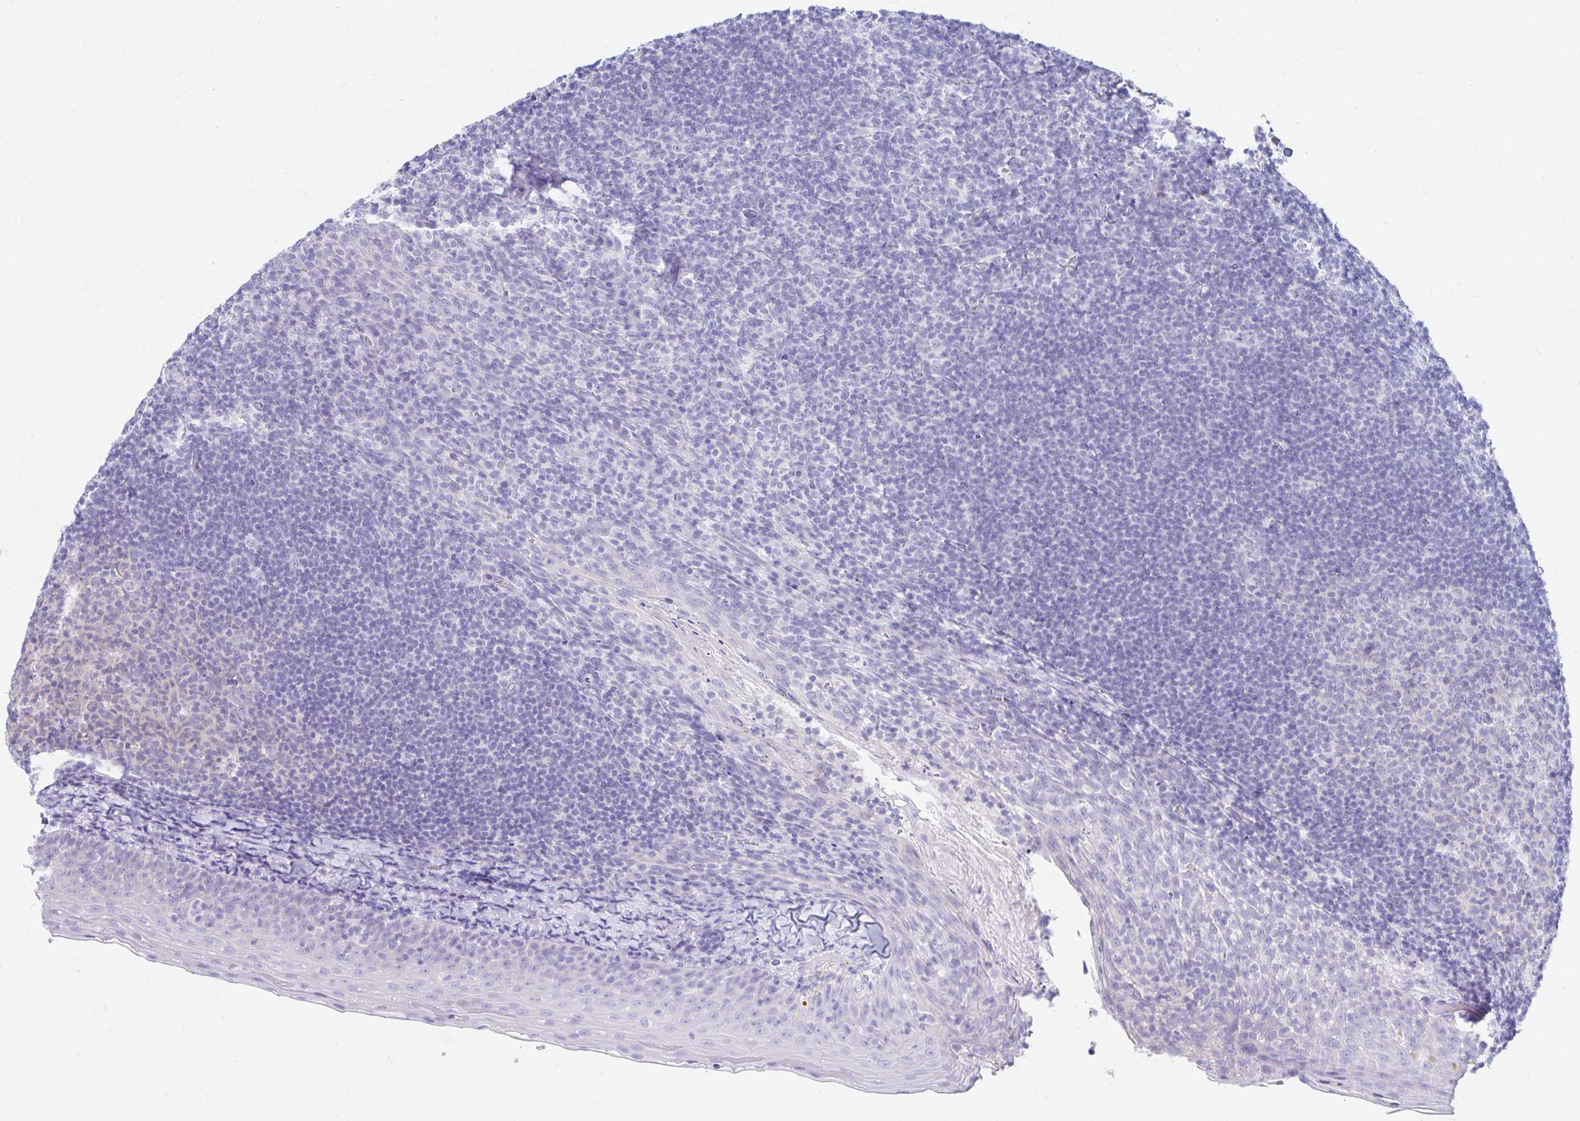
{"staining": {"intensity": "negative", "quantity": "none", "location": "none"}, "tissue": "tonsil", "cell_type": "Germinal center cells", "image_type": "normal", "snomed": [{"axis": "morphology", "description": "Normal tissue, NOS"}, {"axis": "topography", "description": "Tonsil"}], "caption": "Histopathology image shows no significant protein staining in germinal center cells of benign tonsil. (DAB (3,3'-diaminobenzidine) immunohistochemistry with hematoxylin counter stain).", "gene": "PPP1R1B", "patient": {"sex": "female", "age": 10}}